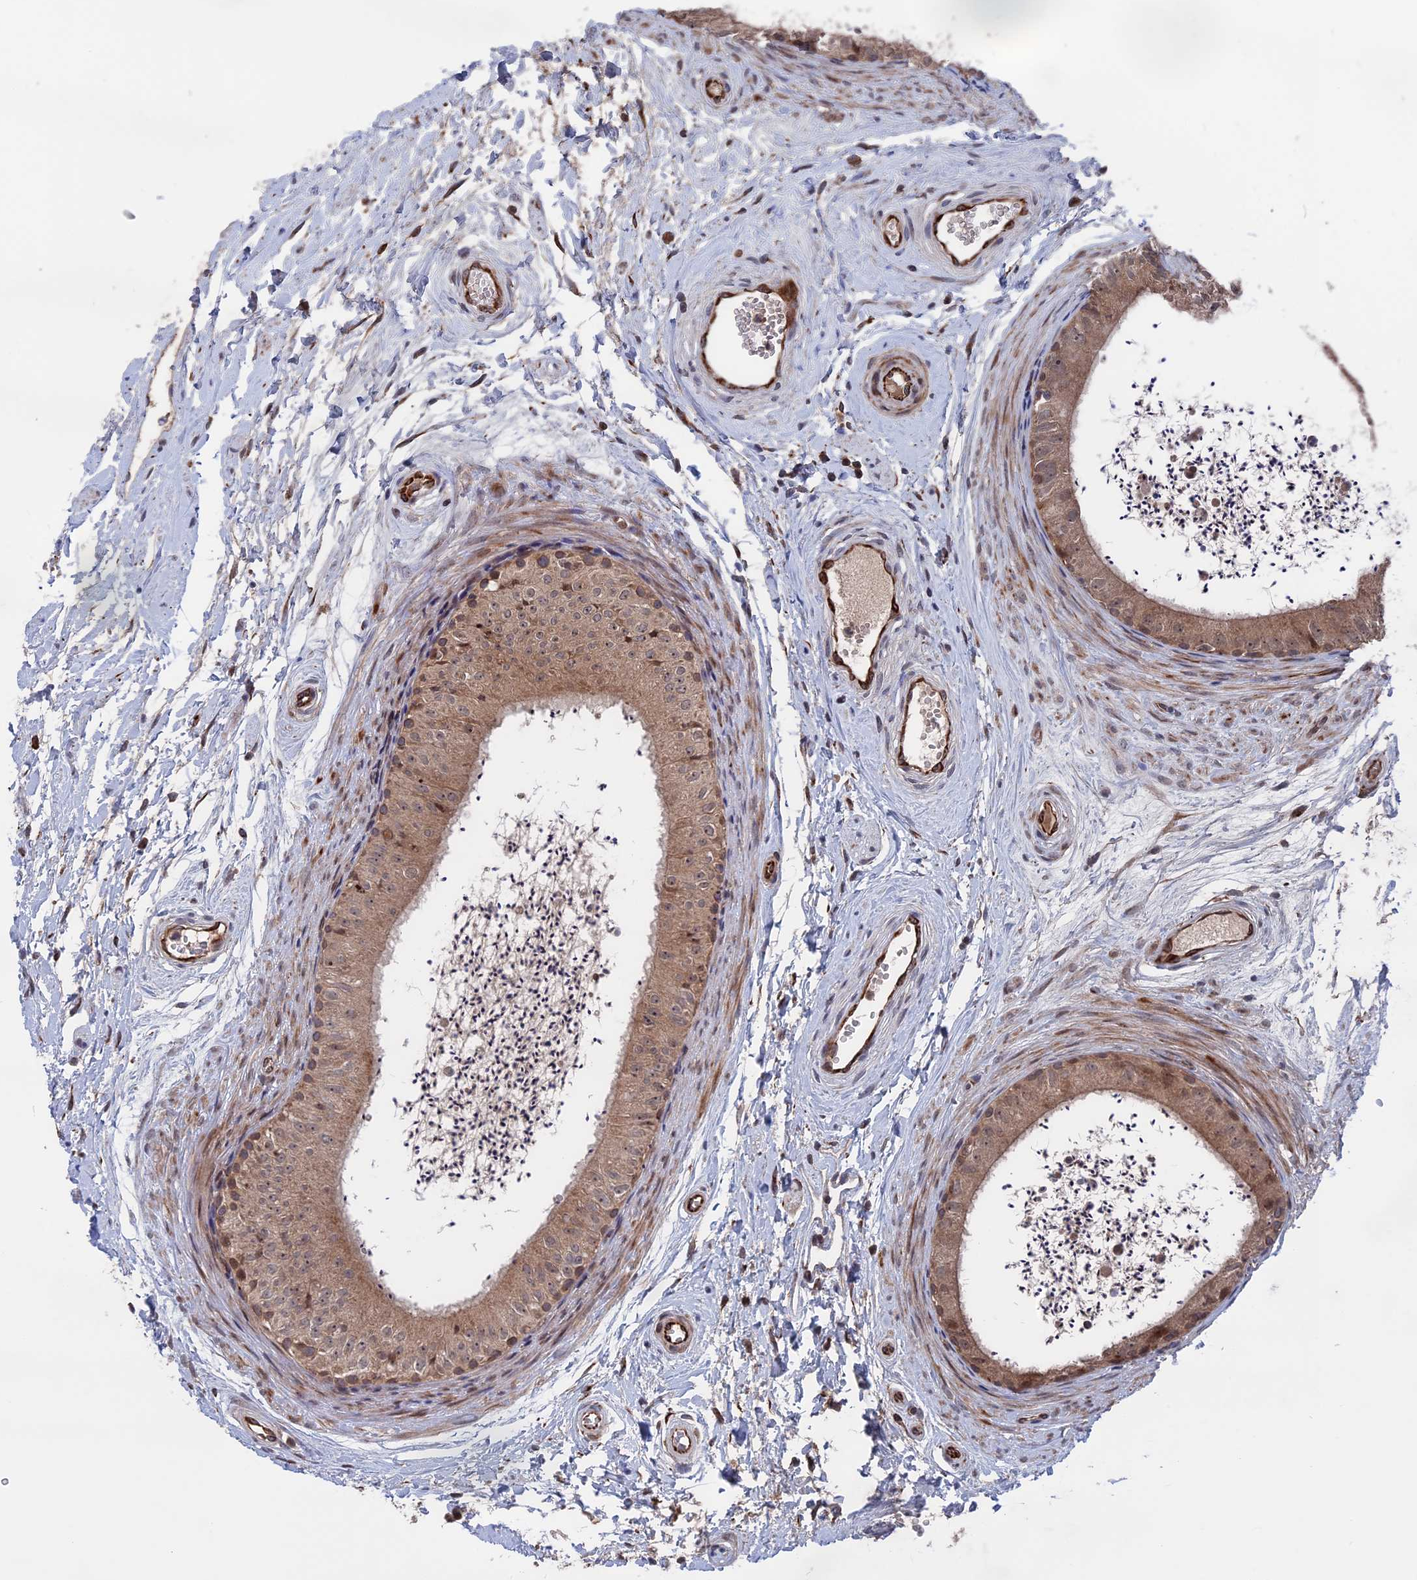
{"staining": {"intensity": "moderate", "quantity": ">75%", "location": "cytoplasmic/membranous"}, "tissue": "epididymis", "cell_type": "Glandular cells", "image_type": "normal", "snomed": [{"axis": "morphology", "description": "Normal tissue, NOS"}, {"axis": "topography", "description": "Epididymis"}], "caption": "The histopathology image exhibits immunohistochemical staining of benign epididymis. There is moderate cytoplasmic/membranous expression is seen in approximately >75% of glandular cells. The staining is performed using DAB (3,3'-diaminobenzidine) brown chromogen to label protein expression. The nuclei are counter-stained blue using hematoxylin.", "gene": "PLA2G15", "patient": {"sex": "male", "age": 56}}